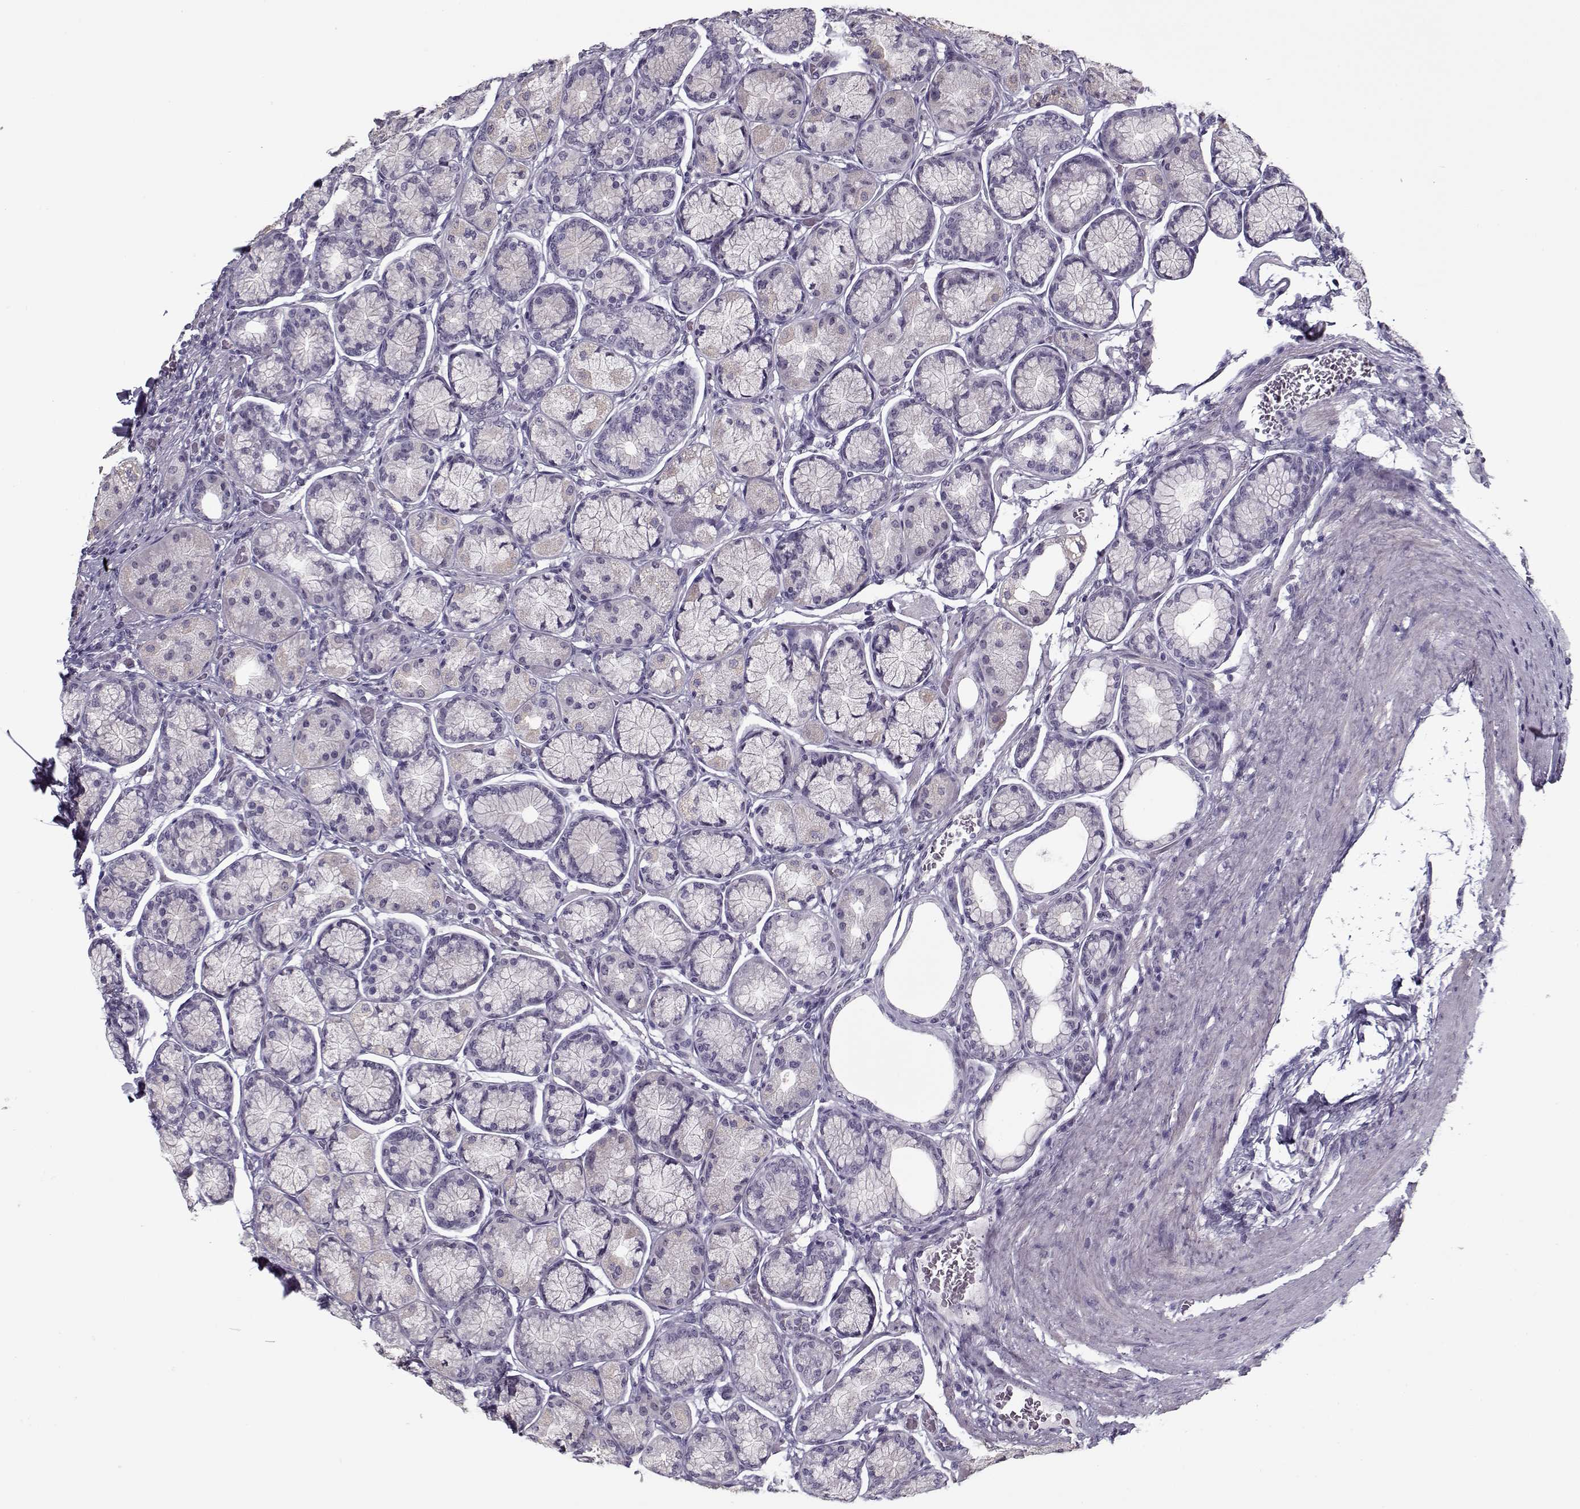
{"staining": {"intensity": "negative", "quantity": "none", "location": "none"}, "tissue": "stomach", "cell_type": "Glandular cells", "image_type": "normal", "snomed": [{"axis": "morphology", "description": "Normal tissue, NOS"}, {"axis": "morphology", "description": "Adenocarcinoma, NOS"}, {"axis": "morphology", "description": "Adenocarcinoma, High grade"}, {"axis": "topography", "description": "Stomach, upper"}, {"axis": "topography", "description": "Stomach"}], "caption": "Normal stomach was stained to show a protein in brown. There is no significant expression in glandular cells. (Brightfield microscopy of DAB IHC at high magnification).", "gene": "RNF32", "patient": {"sex": "female", "age": 65}}